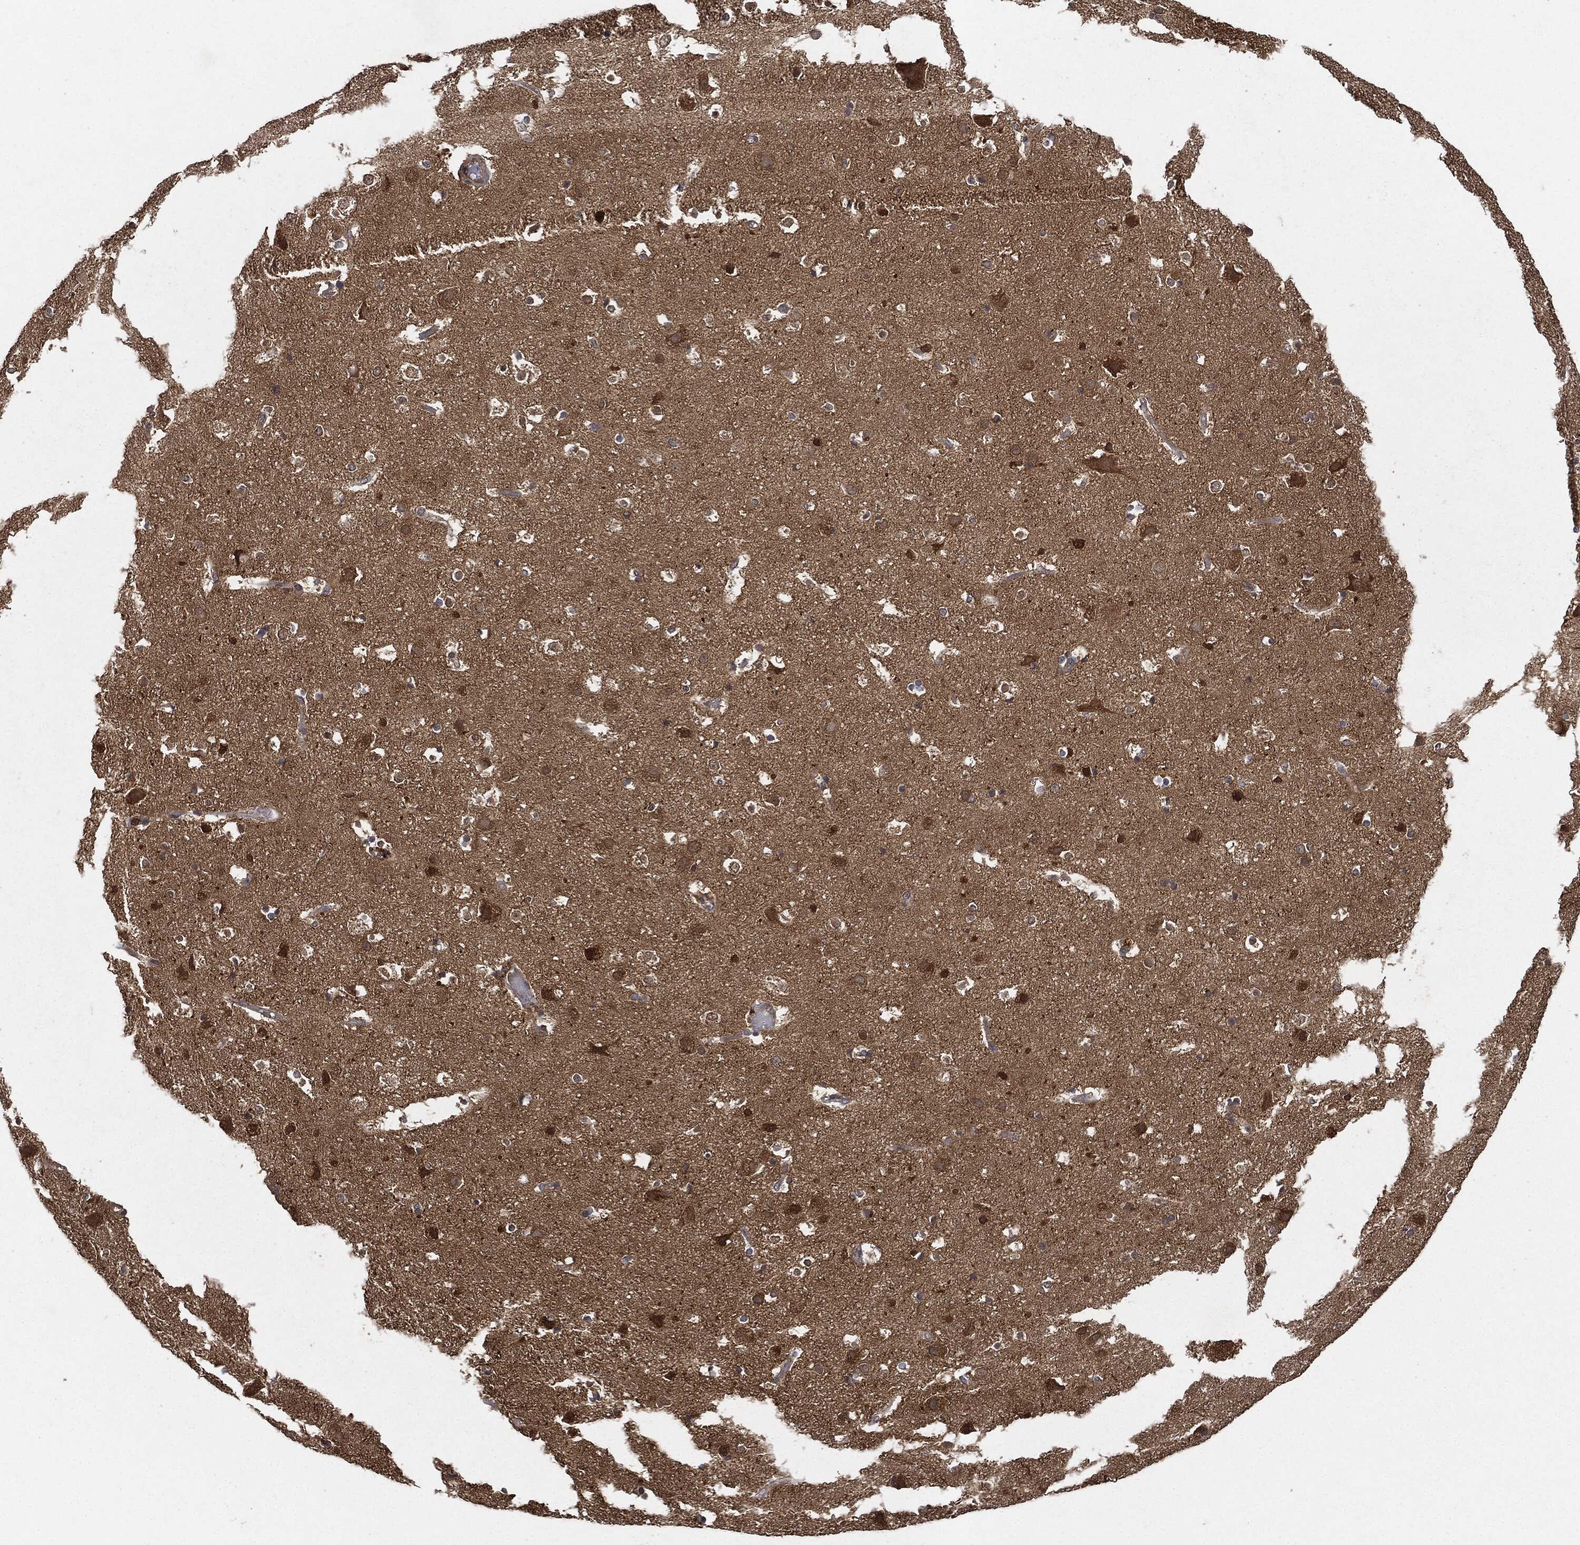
{"staining": {"intensity": "negative", "quantity": "none", "location": "none"}, "tissue": "cerebral cortex", "cell_type": "Endothelial cells", "image_type": "normal", "snomed": [{"axis": "morphology", "description": "Normal tissue, NOS"}, {"axis": "topography", "description": "Cerebral cortex"}], "caption": "Immunohistochemical staining of benign human cerebral cortex displays no significant expression in endothelial cells.", "gene": "BRAF", "patient": {"sex": "female", "age": 52}}